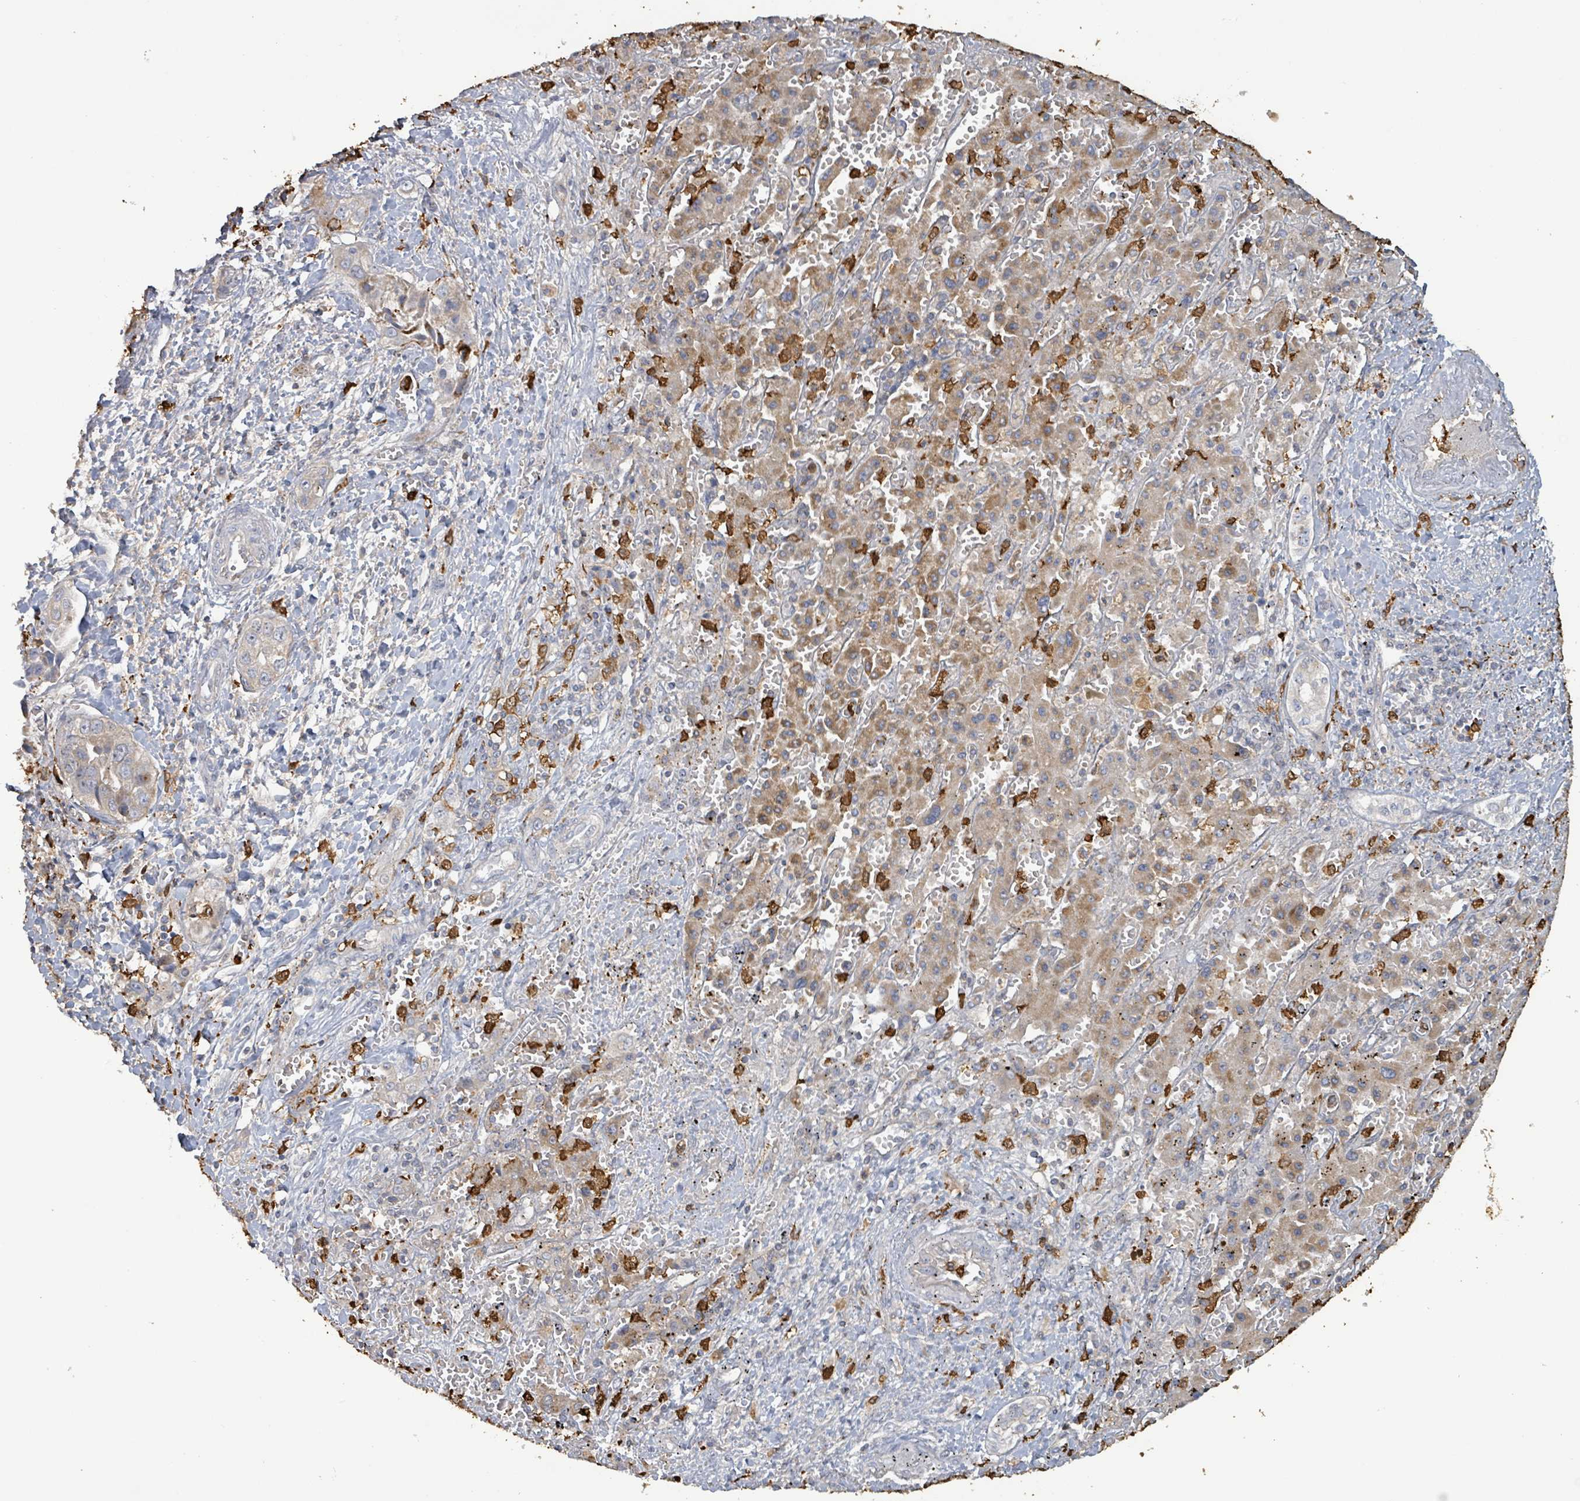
{"staining": {"intensity": "moderate", "quantity": "25%-75%", "location": "cytoplasmic/membranous"}, "tissue": "liver cancer", "cell_type": "Tumor cells", "image_type": "cancer", "snomed": [{"axis": "morphology", "description": "Cholangiocarcinoma"}, {"axis": "topography", "description": "Liver"}], "caption": "Immunohistochemical staining of human liver cancer exhibits medium levels of moderate cytoplasmic/membranous protein positivity in approximately 25%-75% of tumor cells. The protein is shown in brown color, while the nuclei are stained blue.", "gene": "FAM210A", "patient": {"sex": "female", "age": 52}}